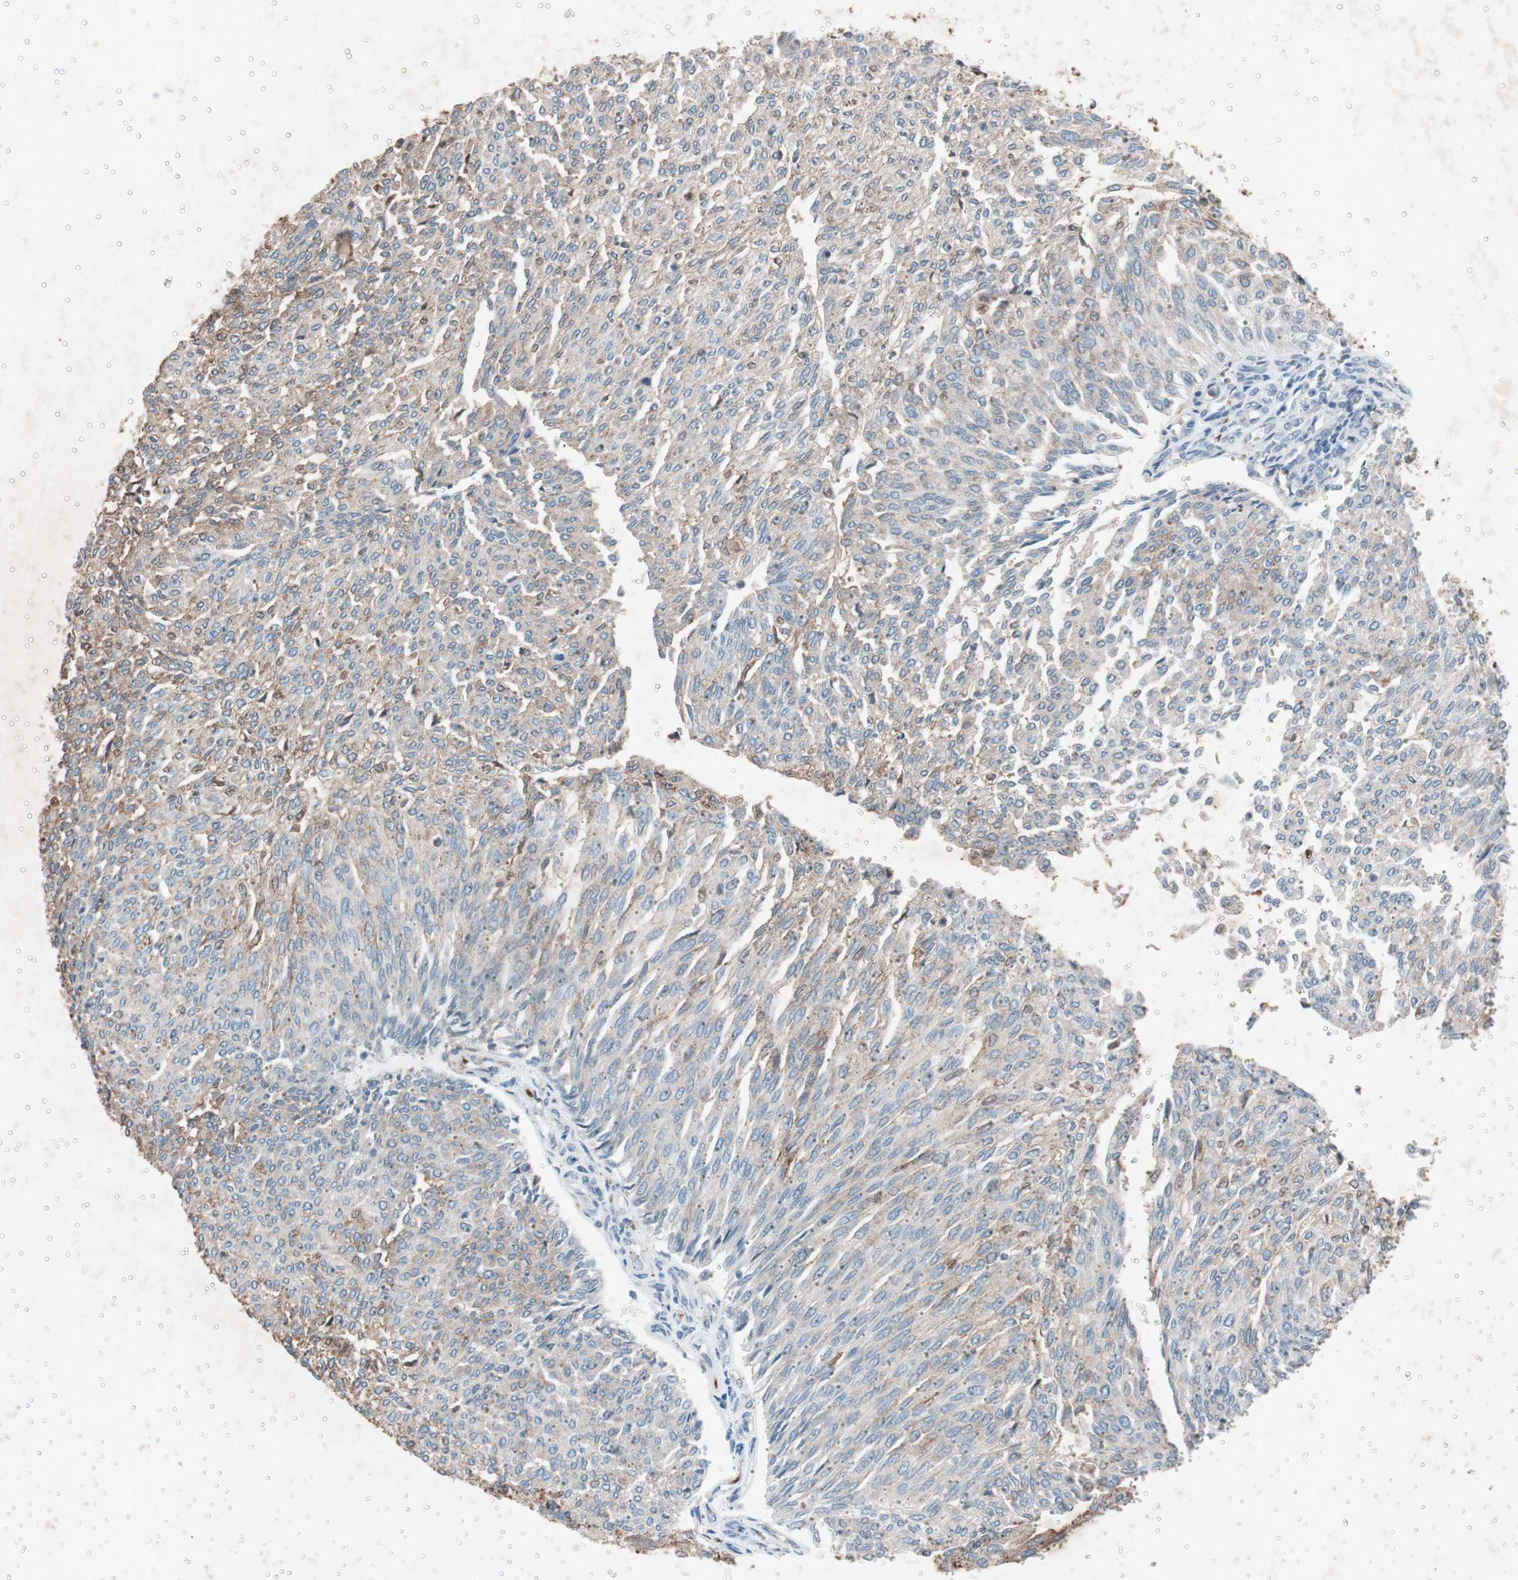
{"staining": {"intensity": "weak", "quantity": "25%-75%", "location": "cytoplasmic/membranous"}, "tissue": "urothelial cancer", "cell_type": "Tumor cells", "image_type": "cancer", "snomed": [{"axis": "morphology", "description": "Urothelial carcinoma, Low grade"}, {"axis": "topography", "description": "Urinary bladder"}], "caption": "IHC of urothelial cancer shows low levels of weak cytoplasmic/membranous staining in about 25%-75% of tumor cells. The protein of interest is shown in brown color, while the nuclei are stained blue.", "gene": "GRB7", "patient": {"sex": "female", "age": 79}}